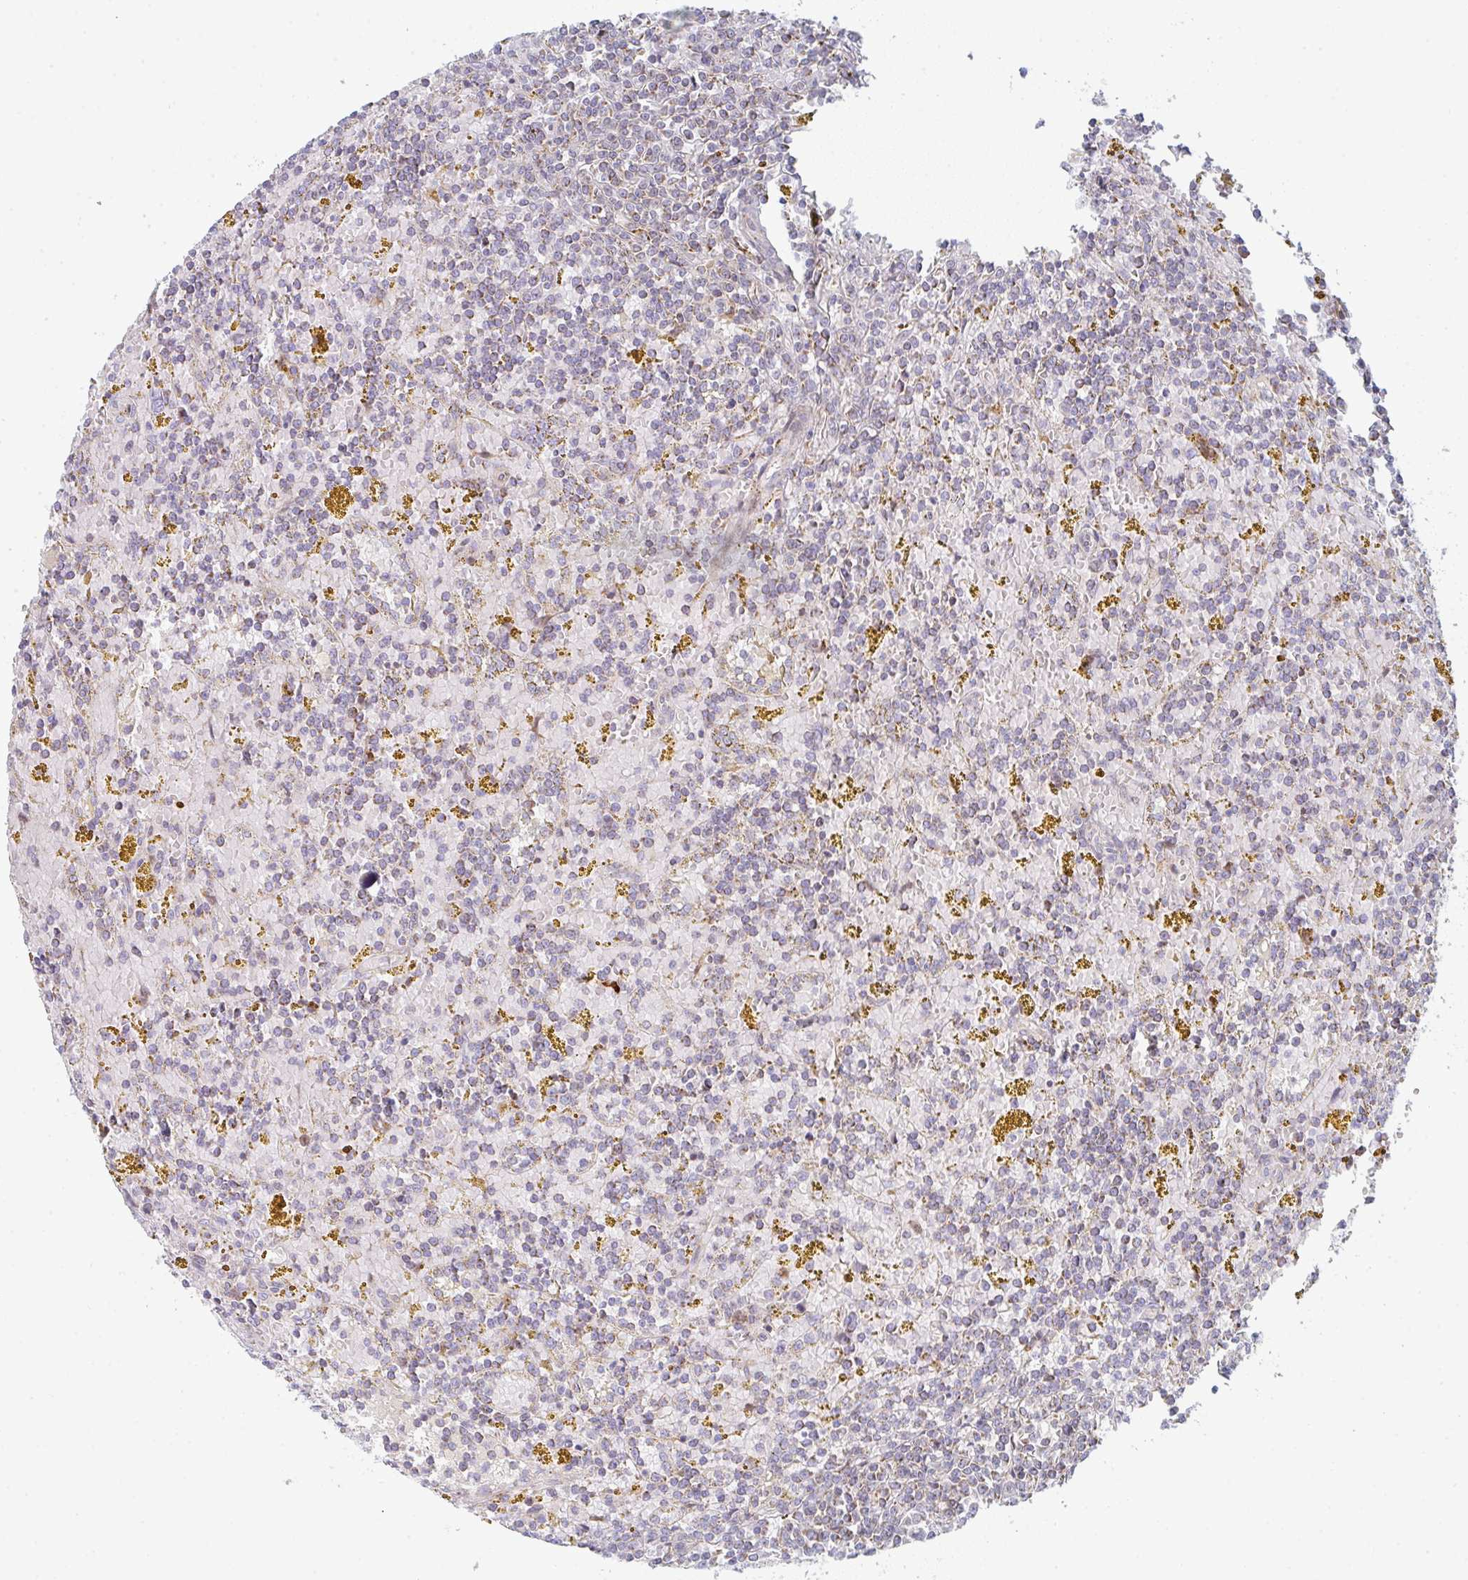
{"staining": {"intensity": "weak", "quantity": "<25%", "location": "cytoplasmic/membranous"}, "tissue": "lymphoma", "cell_type": "Tumor cells", "image_type": "cancer", "snomed": [{"axis": "morphology", "description": "Malignant lymphoma, non-Hodgkin's type, Low grade"}, {"axis": "topography", "description": "Spleen"}, {"axis": "topography", "description": "Lymph node"}], "caption": "IHC photomicrograph of neoplastic tissue: human lymphoma stained with DAB (3,3'-diaminobenzidine) reveals no significant protein staining in tumor cells. The staining was performed using DAB to visualize the protein expression in brown, while the nuclei were stained in blue with hematoxylin (Magnification: 20x).", "gene": "PRKCH", "patient": {"sex": "female", "age": 66}}